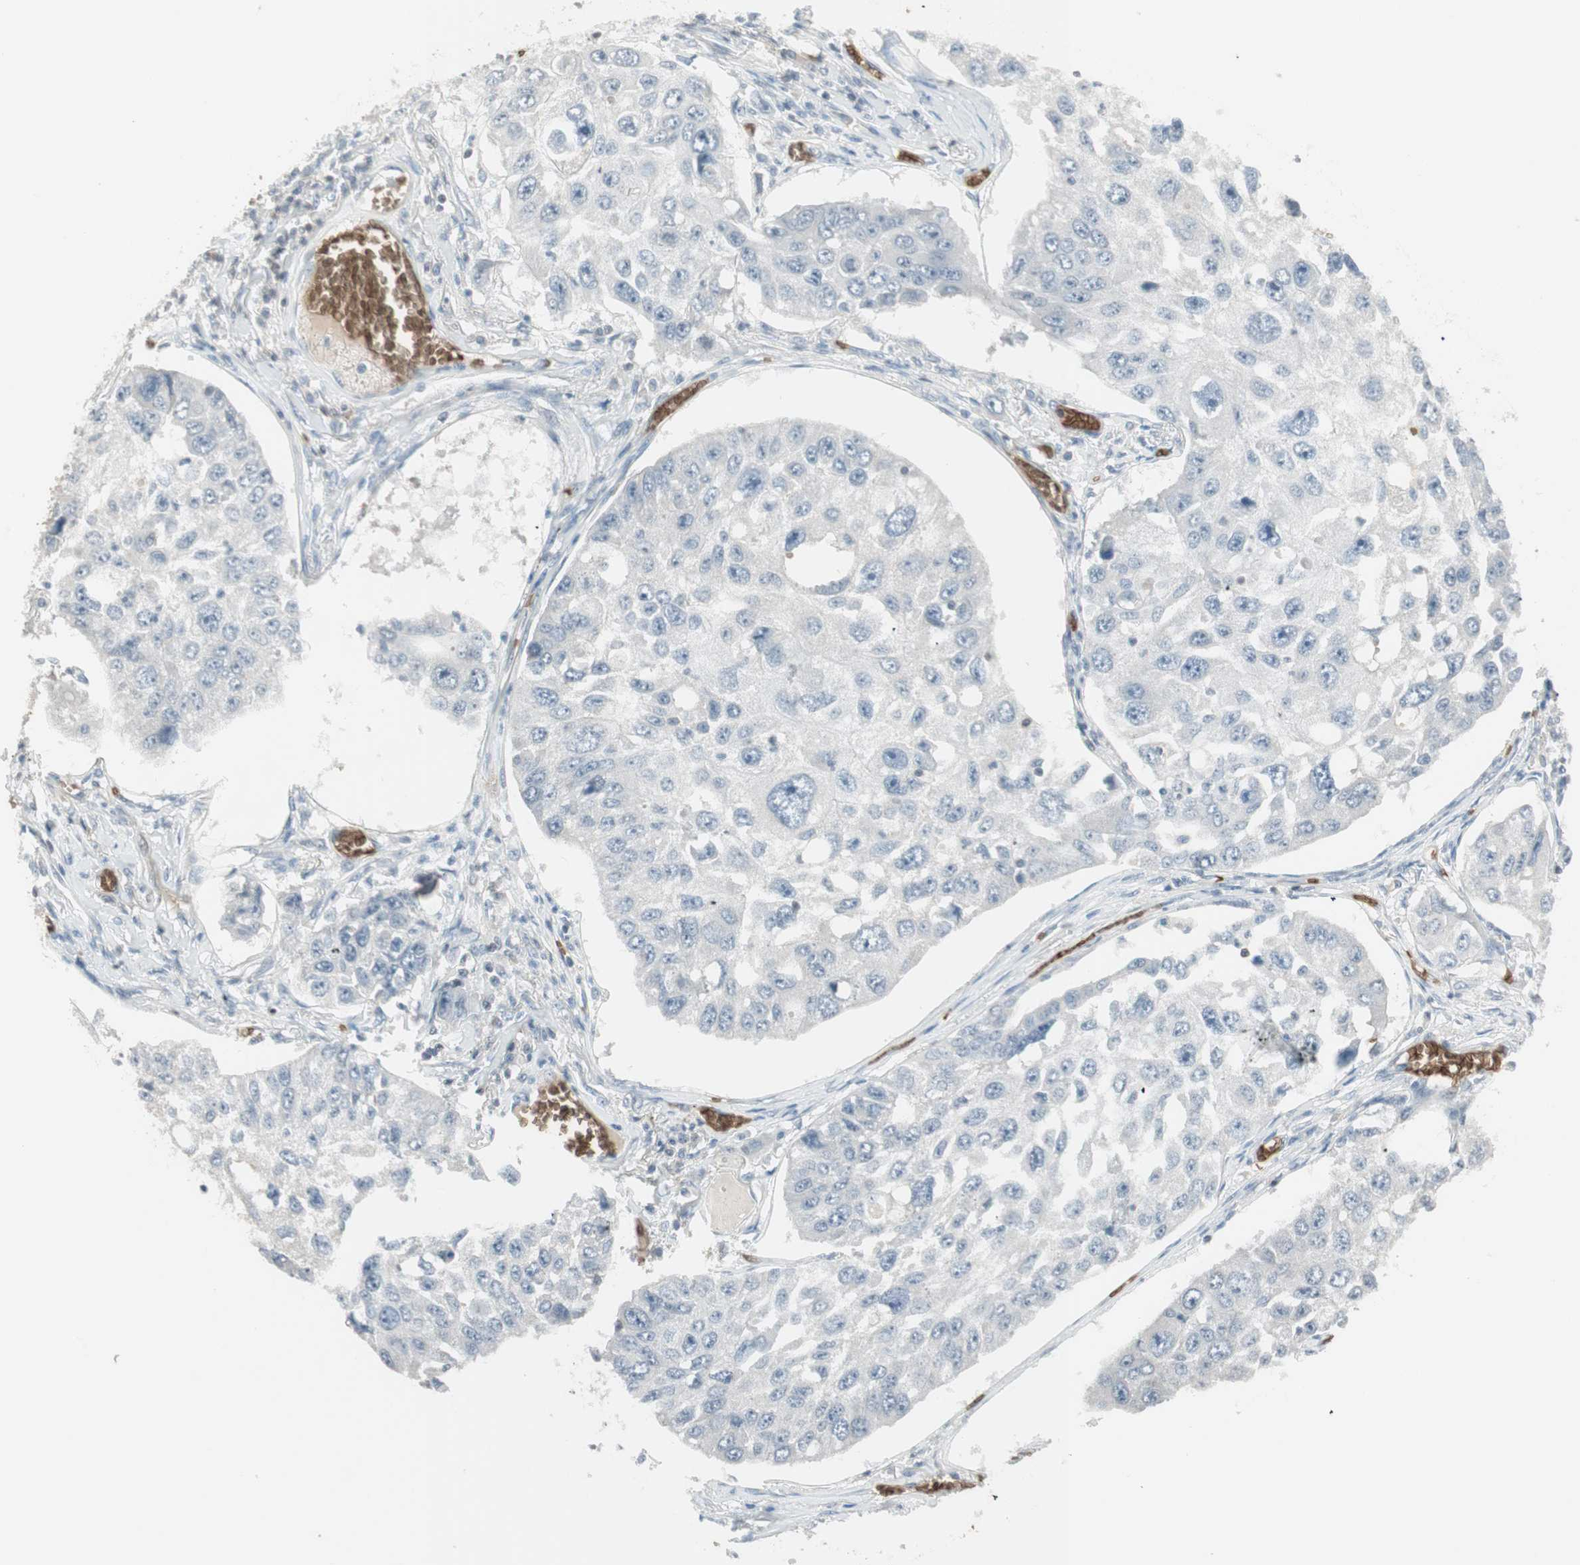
{"staining": {"intensity": "negative", "quantity": "none", "location": "none"}, "tissue": "lung cancer", "cell_type": "Tumor cells", "image_type": "cancer", "snomed": [{"axis": "morphology", "description": "Squamous cell carcinoma, NOS"}, {"axis": "topography", "description": "Lung"}], "caption": "There is no significant expression in tumor cells of lung cancer. Nuclei are stained in blue.", "gene": "MAP4K1", "patient": {"sex": "male", "age": 71}}